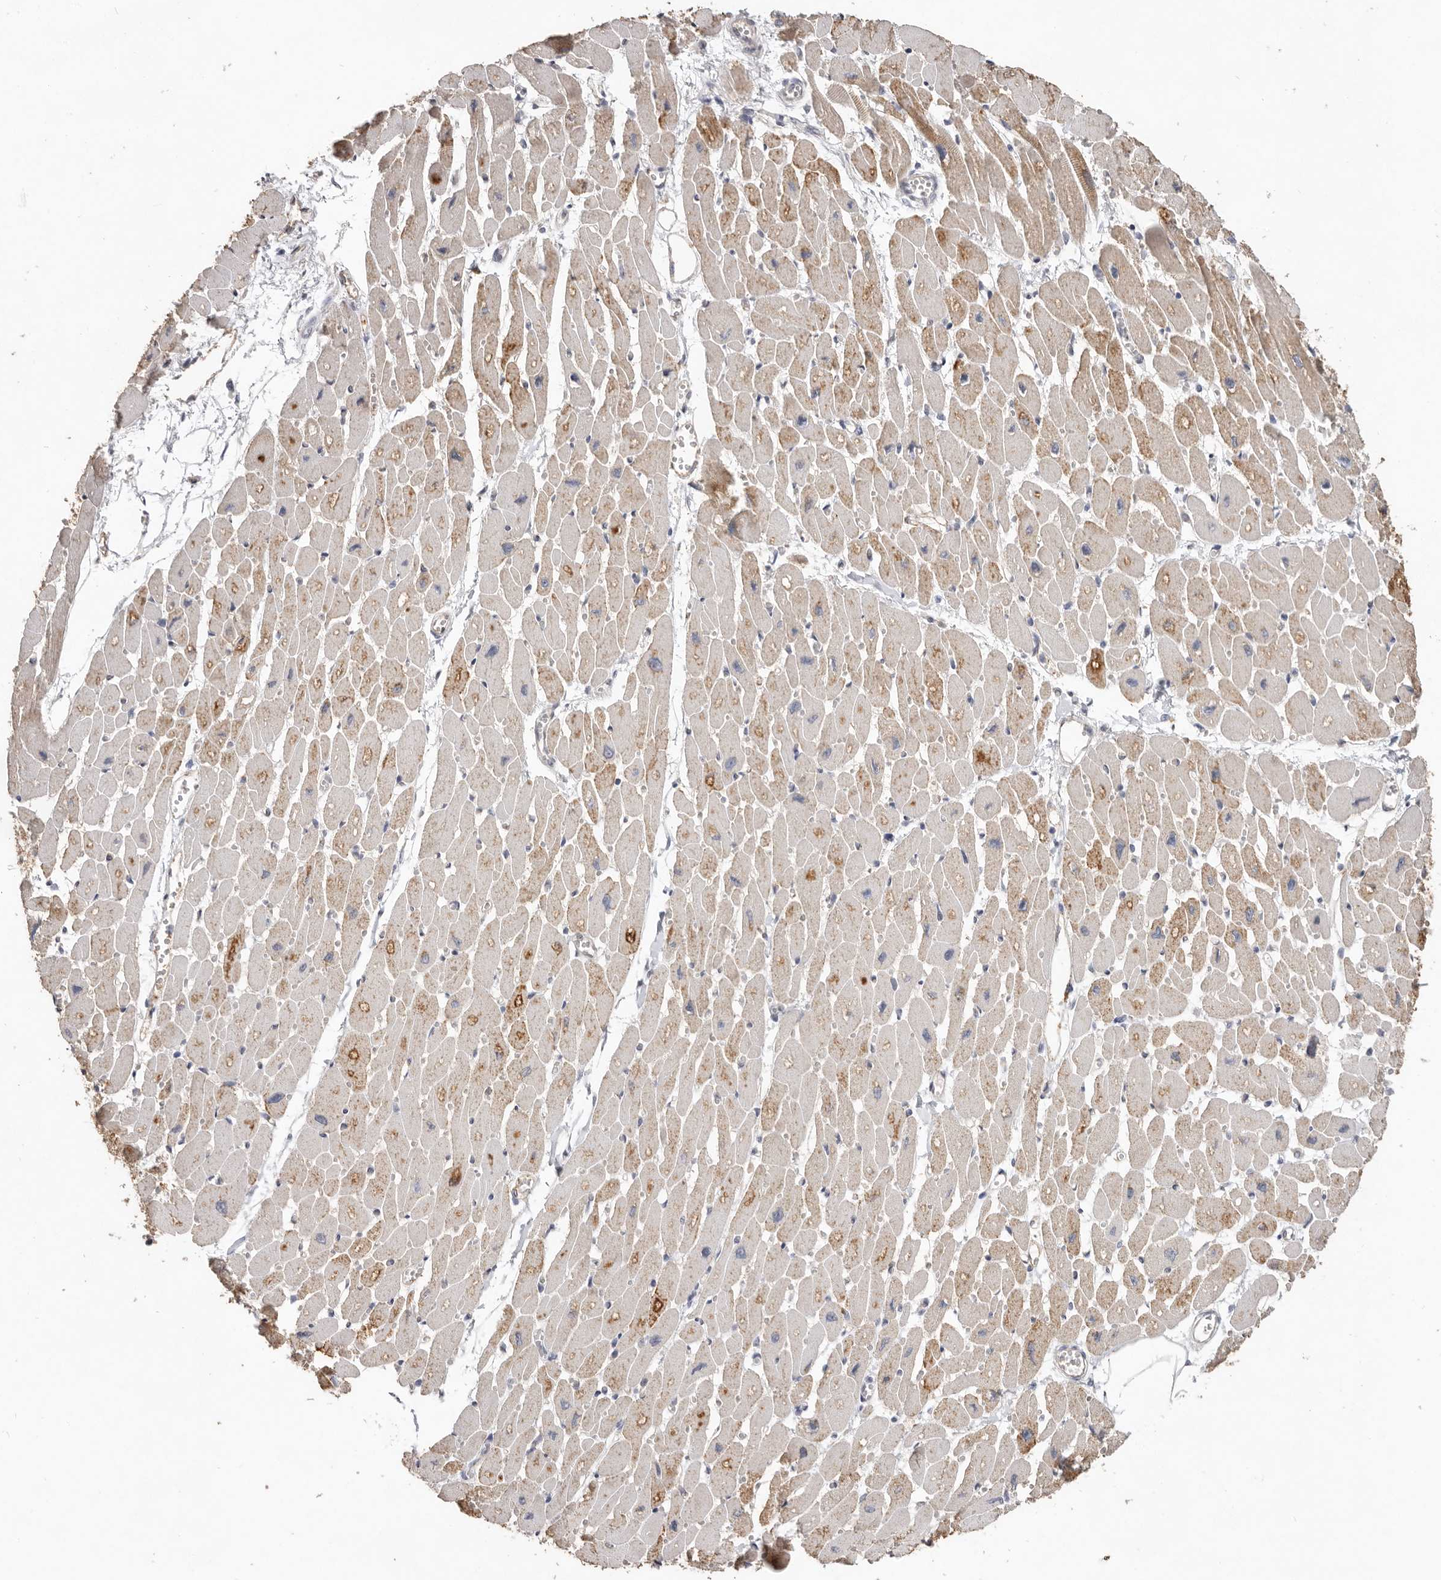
{"staining": {"intensity": "moderate", "quantity": "25%-75%", "location": "cytoplasmic/membranous"}, "tissue": "heart muscle", "cell_type": "Cardiomyocytes", "image_type": "normal", "snomed": [{"axis": "morphology", "description": "Normal tissue, NOS"}, {"axis": "topography", "description": "Heart"}], "caption": "Brown immunohistochemical staining in normal human heart muscle demonstrates moderate cytoplasmic/membranous positivity in approximately 25%-75% of cardiomyocytes. (Brightfield microscopy of DAB IHC at high magnification).", "gene": "ZYG11B", "patient": {"sex": "female", "age": 54}}